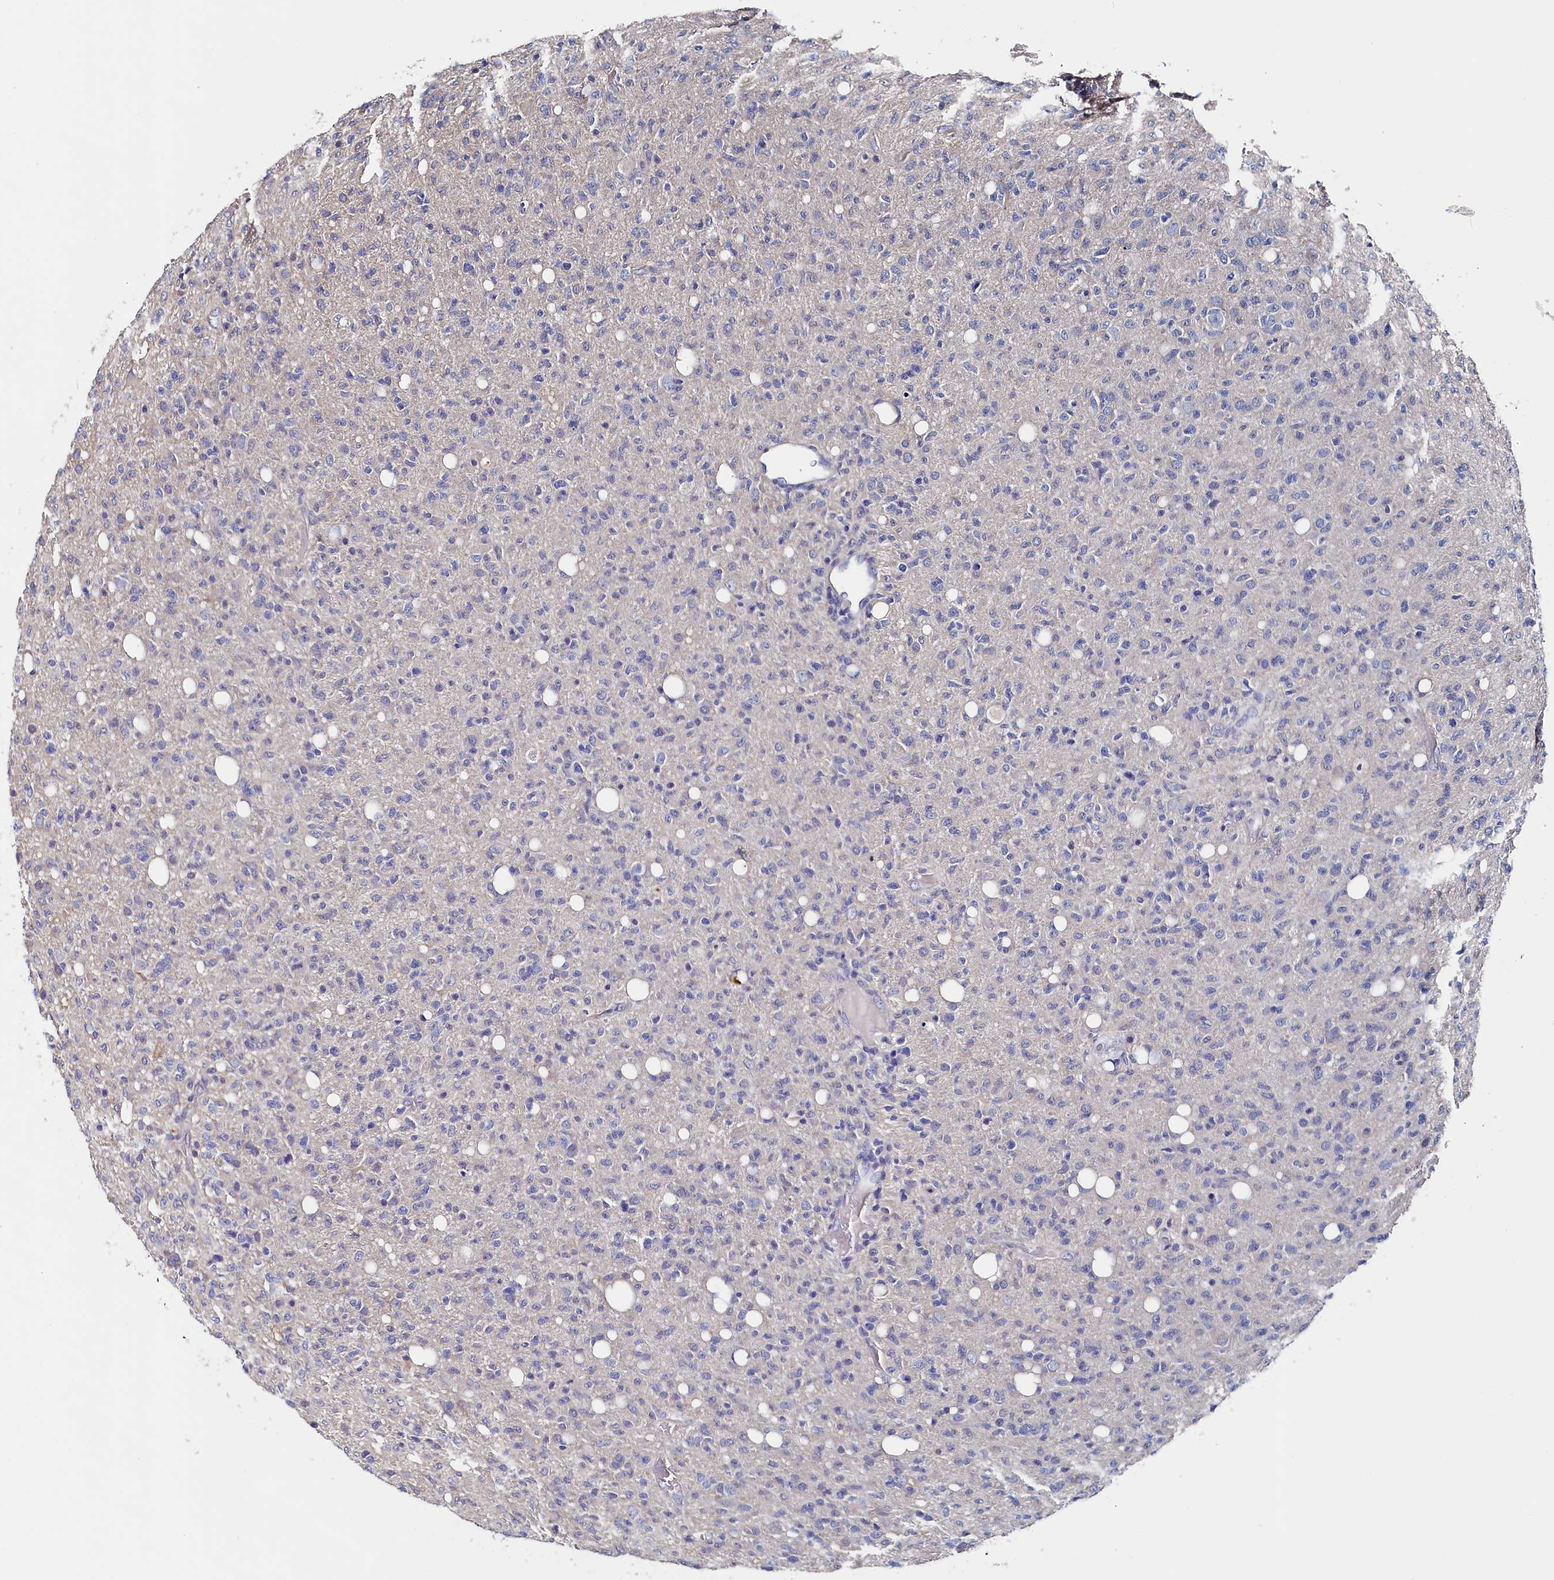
{"staining": {"intensity": "negative", "quantity": "none", "location": "none"}, "tissue": "glioma", "cell_type": "Tumor cells", "image_type": "cancer", "snomed": [{"axis": "morphology", "description": "Glioma, malignant, High grade"}, {"axis": "topography", "description": "Brain"}], "caption": "High power microscopy image of an immunohistochemistry image of glioma, revealing no significant positivity in tumor cells.", "gene": "BHMT", "patient": {"sex": "female", "age": 57}}